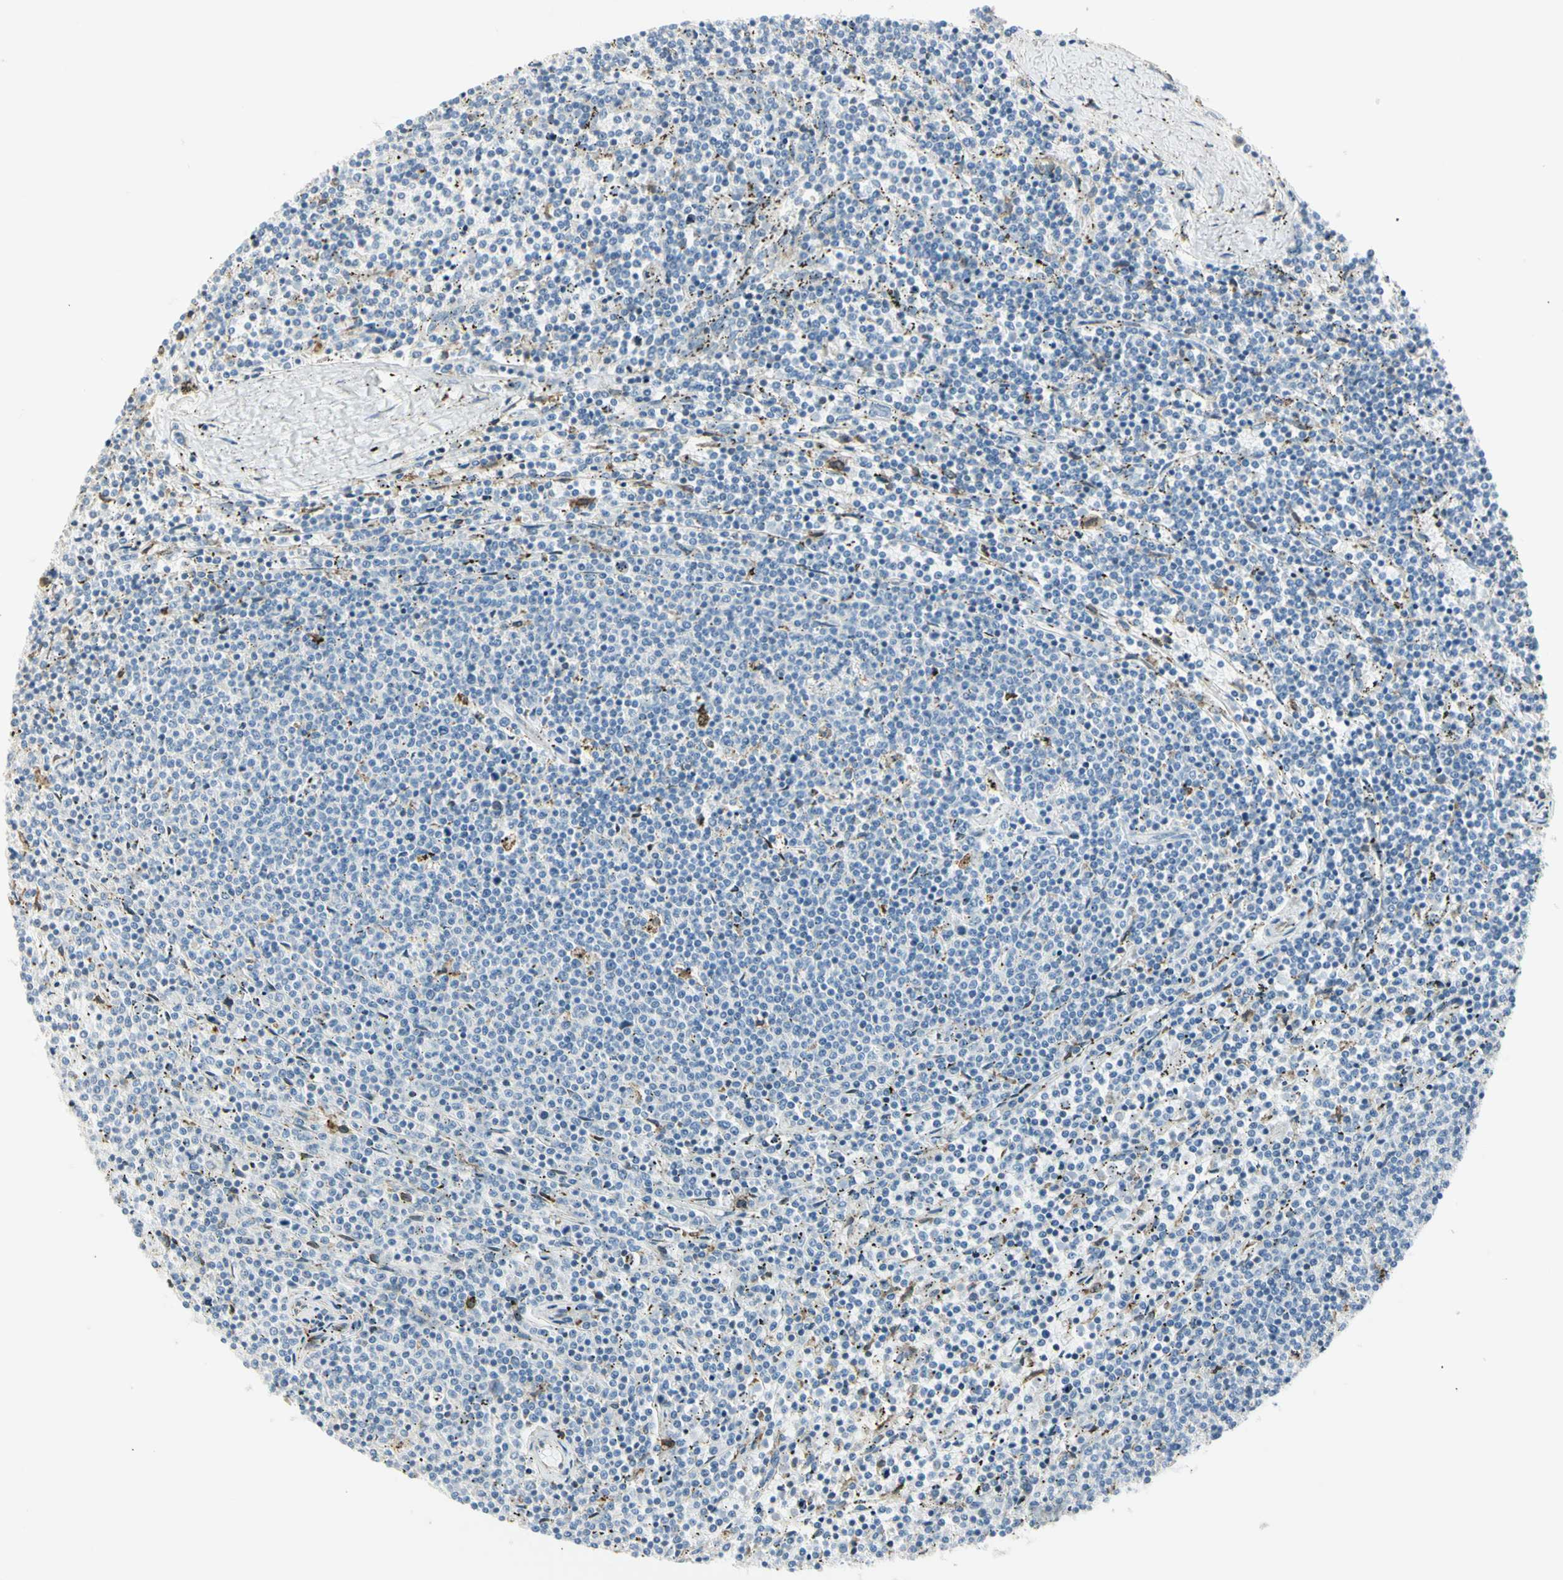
{"staining": {"intensity": "negative", "quantity": "none", "location": "none"}, "tissue": "lymphoma", "cell_type": "Tumor cells", "image_type": "cancer", "snomed": [{"axis": "morphology", "description": "Malignant lymphoma, non-Hodgkin's type, Low grade"}, {"axis": "topography", "description": "Spleen"}], "caption": "High magnification brightfield microscopy of malignant lymphoma, non-Hodgkin's type (low-grade) stained with DAB (3,3'-diaminobenzidine) (brown) and counterstained with hematoxylin (blue): tumor cells show no significant staining.", "gene": "TNFSF11", "patient": {"sex": "female", "age": 50}}